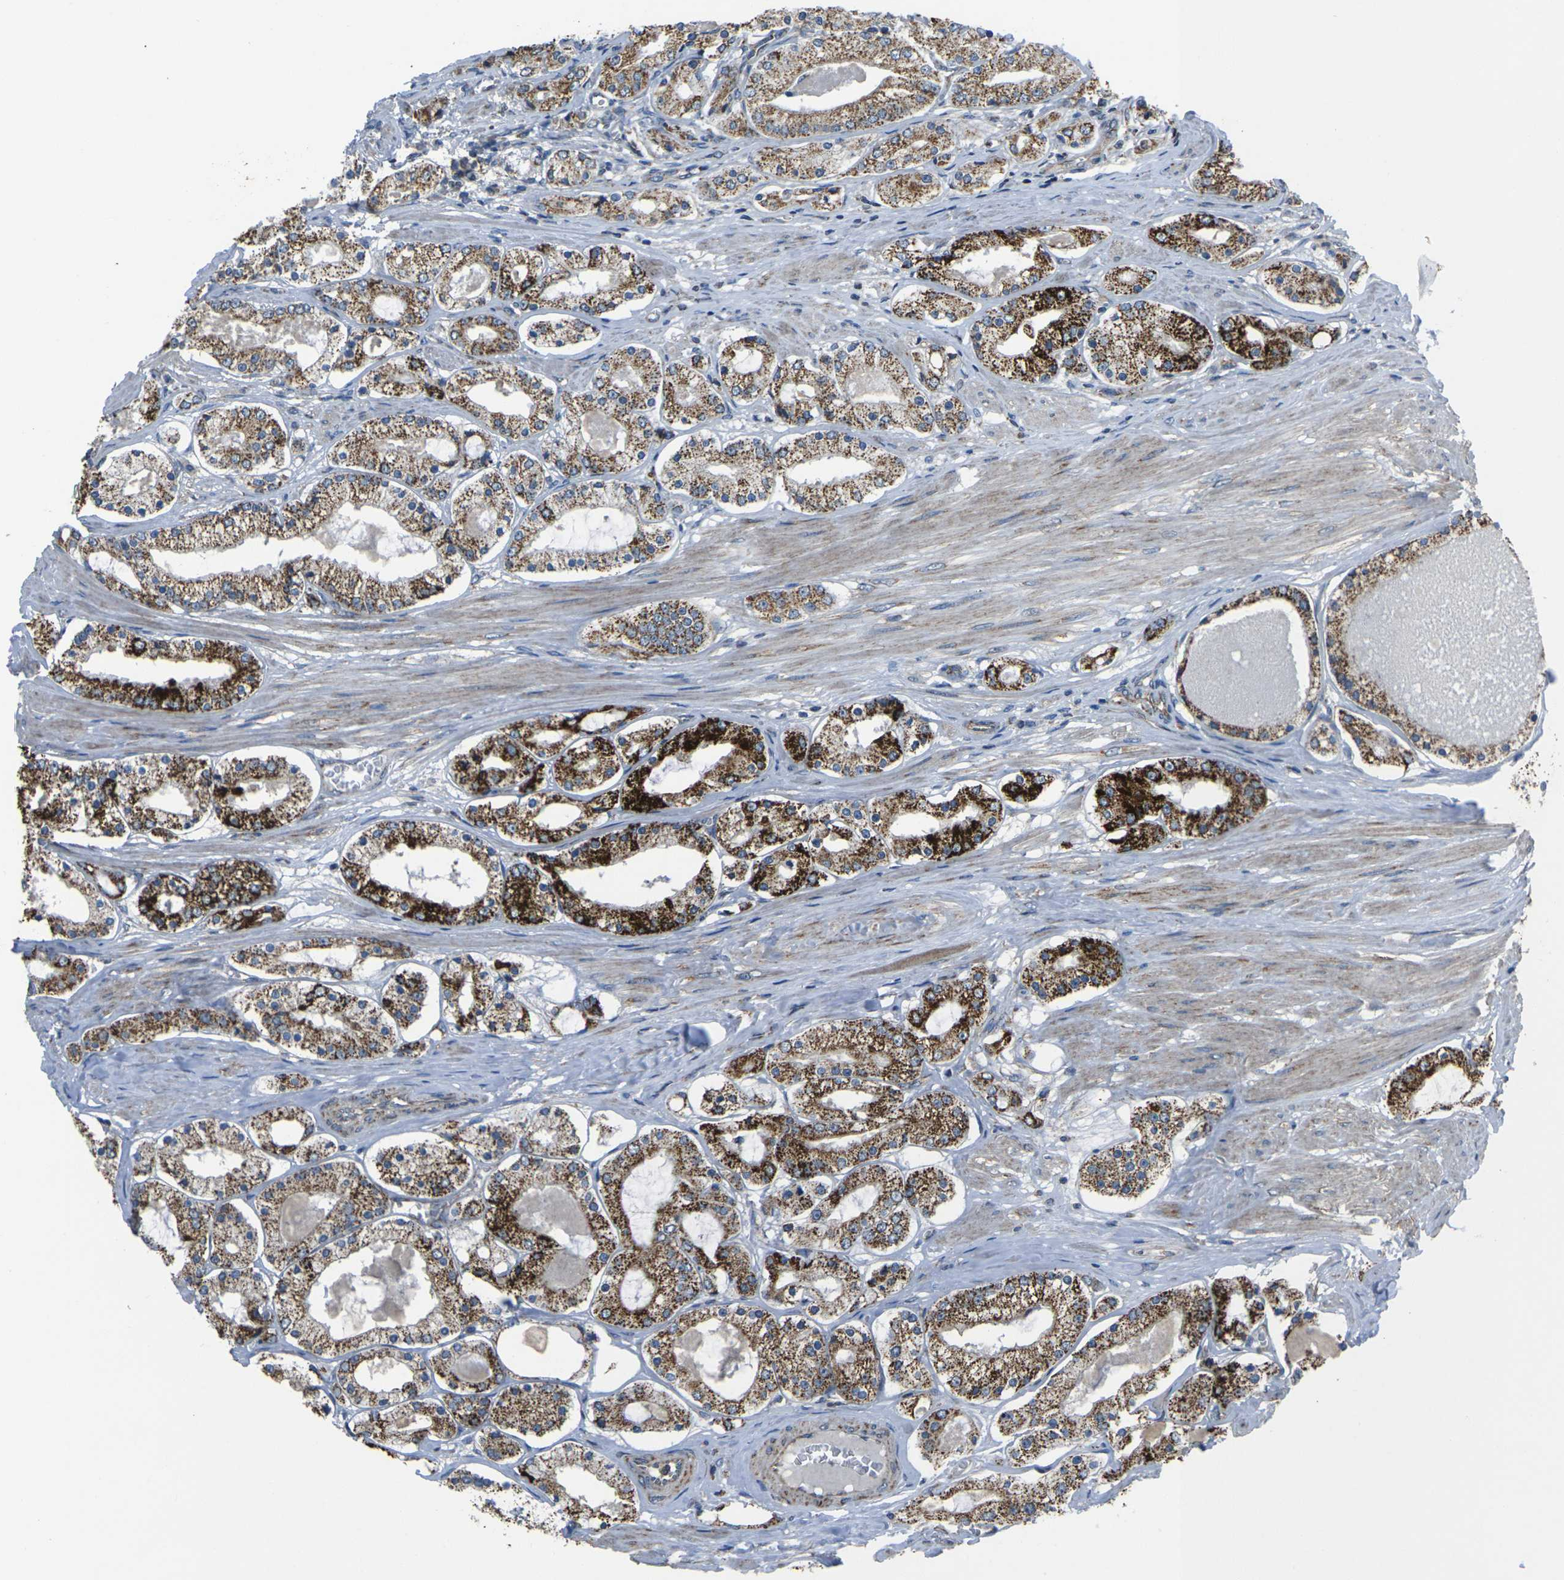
{"staining": {"intensity": "strong", "quantity": ">75%", "location": "cytoplasmic/membranous"}, "tissue": "prostate cancer", "cell_type": "Tumor cells", "image_type": "cancer", "snomed": [{"axis": "morphology", "description": "Adenocarcinoma, High grade"}, {"axis": "topography", "description": "Prostate"}], "caption": "Immunohistochemistry (IHC) staining of prostate cancer (adenocarcinoma (high-grade)), which exhibits high levels of strong cytoplasmic/membranous staining in approximately >75% of tumor cells indicating strong cytoplasmic/membranous protein staining. The staining was performed using DAB (brown) for protein detection and nuclei were counterstained in hematoxylin (blue).", "gene": "TMEM120B", "patient": {"sex": "male", "age": 66}}